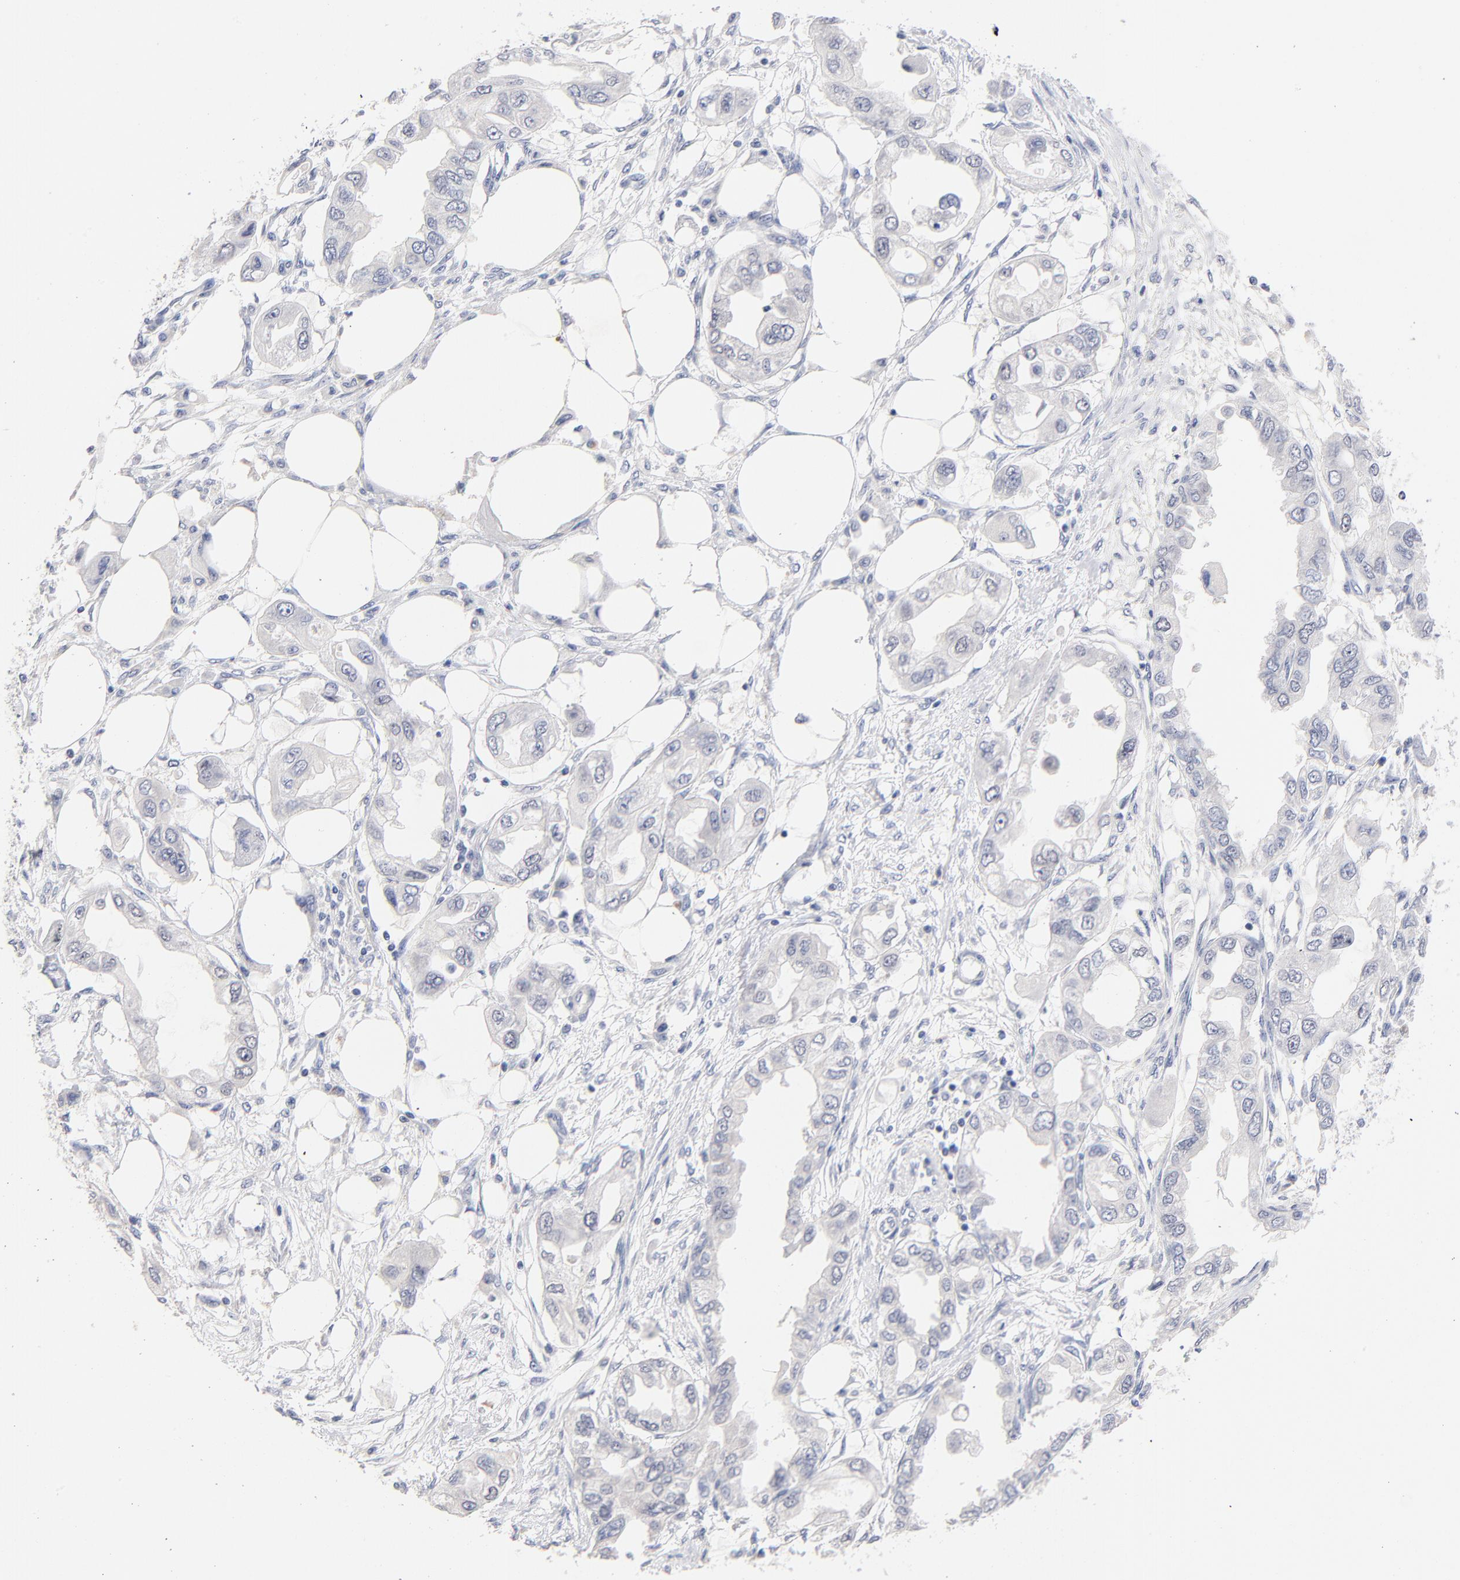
{"staining": {"intensity": "negative", "quantity": "none", "location": "none"}, "tissue": "endometrial cancer", "cell_type": "Tumor cells", "image_type": "cancer", "snomed": [{"axis": "morphology", "description": "Adenocarcinoma, NOS"}, {"axis": "topography", "description": "Endometrium"}], "caption": "DAB immunohistochemical staining of human adenocarcinoma (endometrial) reveals no significant staining in tumor cells.", "gene": "ORC2", "patient": {"sex": "female", "age": 67}}